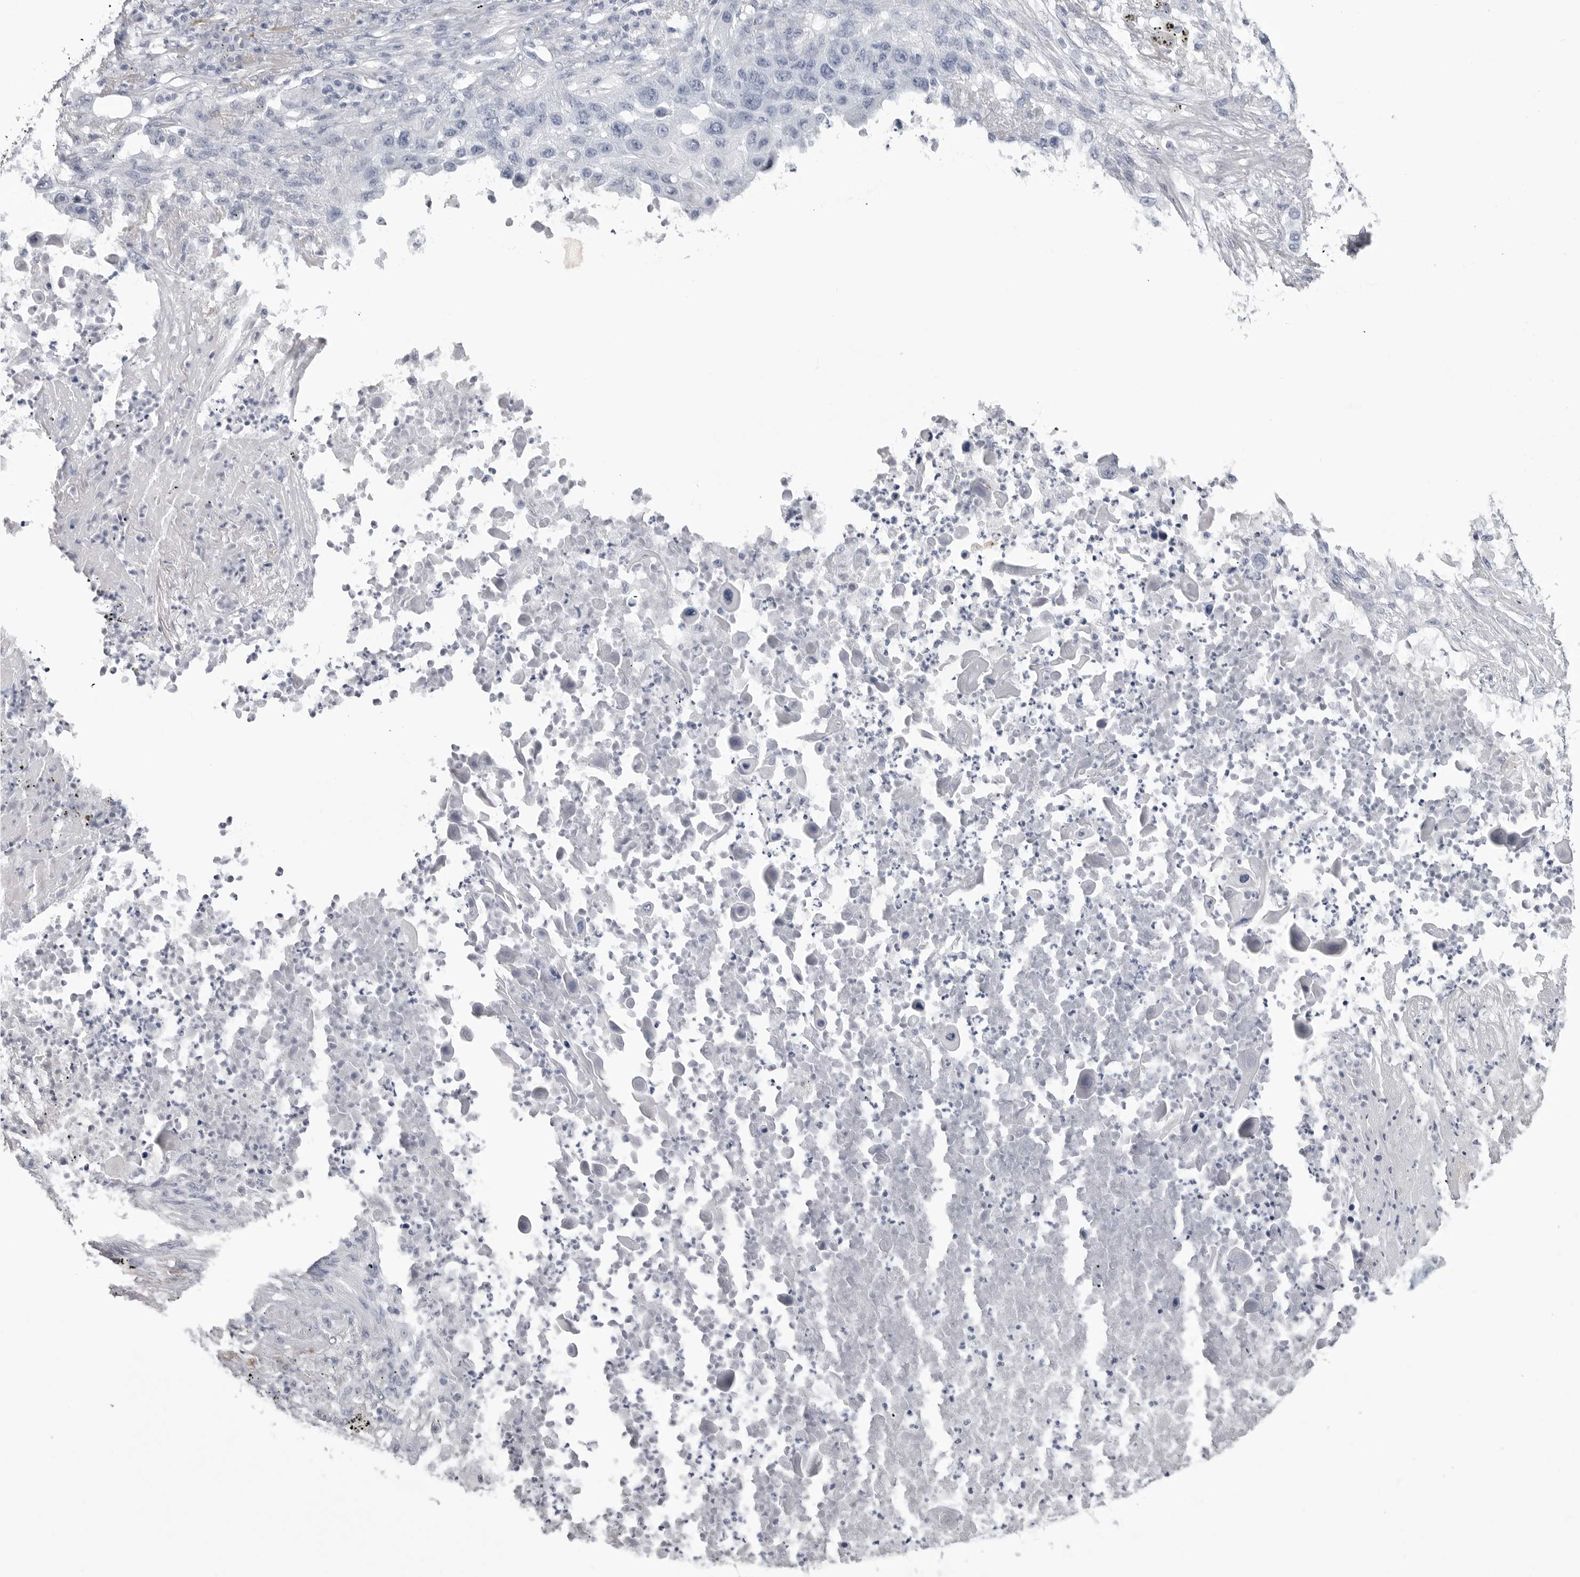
{"staining": {"intensity": "negative", "quantity": "none", "location": "none"}, "tissue": "lung cancer", "cell_type": "Tumor cells", "image_type": "cancer", "snomed": [{"axis": "morphology", "description": "Squamous cell carcinoma, NOS"}, {"axis": "topography", "description": "Lung"}], "caption": "Protein analysis of lung squamous cell carcinoma shows no significant positivity in tumor cells. (Stains: DAB IHC with hematoxylin counter stain, Microscopy: brightfield microscopy at high magnification).", "gene": "COL26A1", "patient": {"sex": "female", "age": 63}}